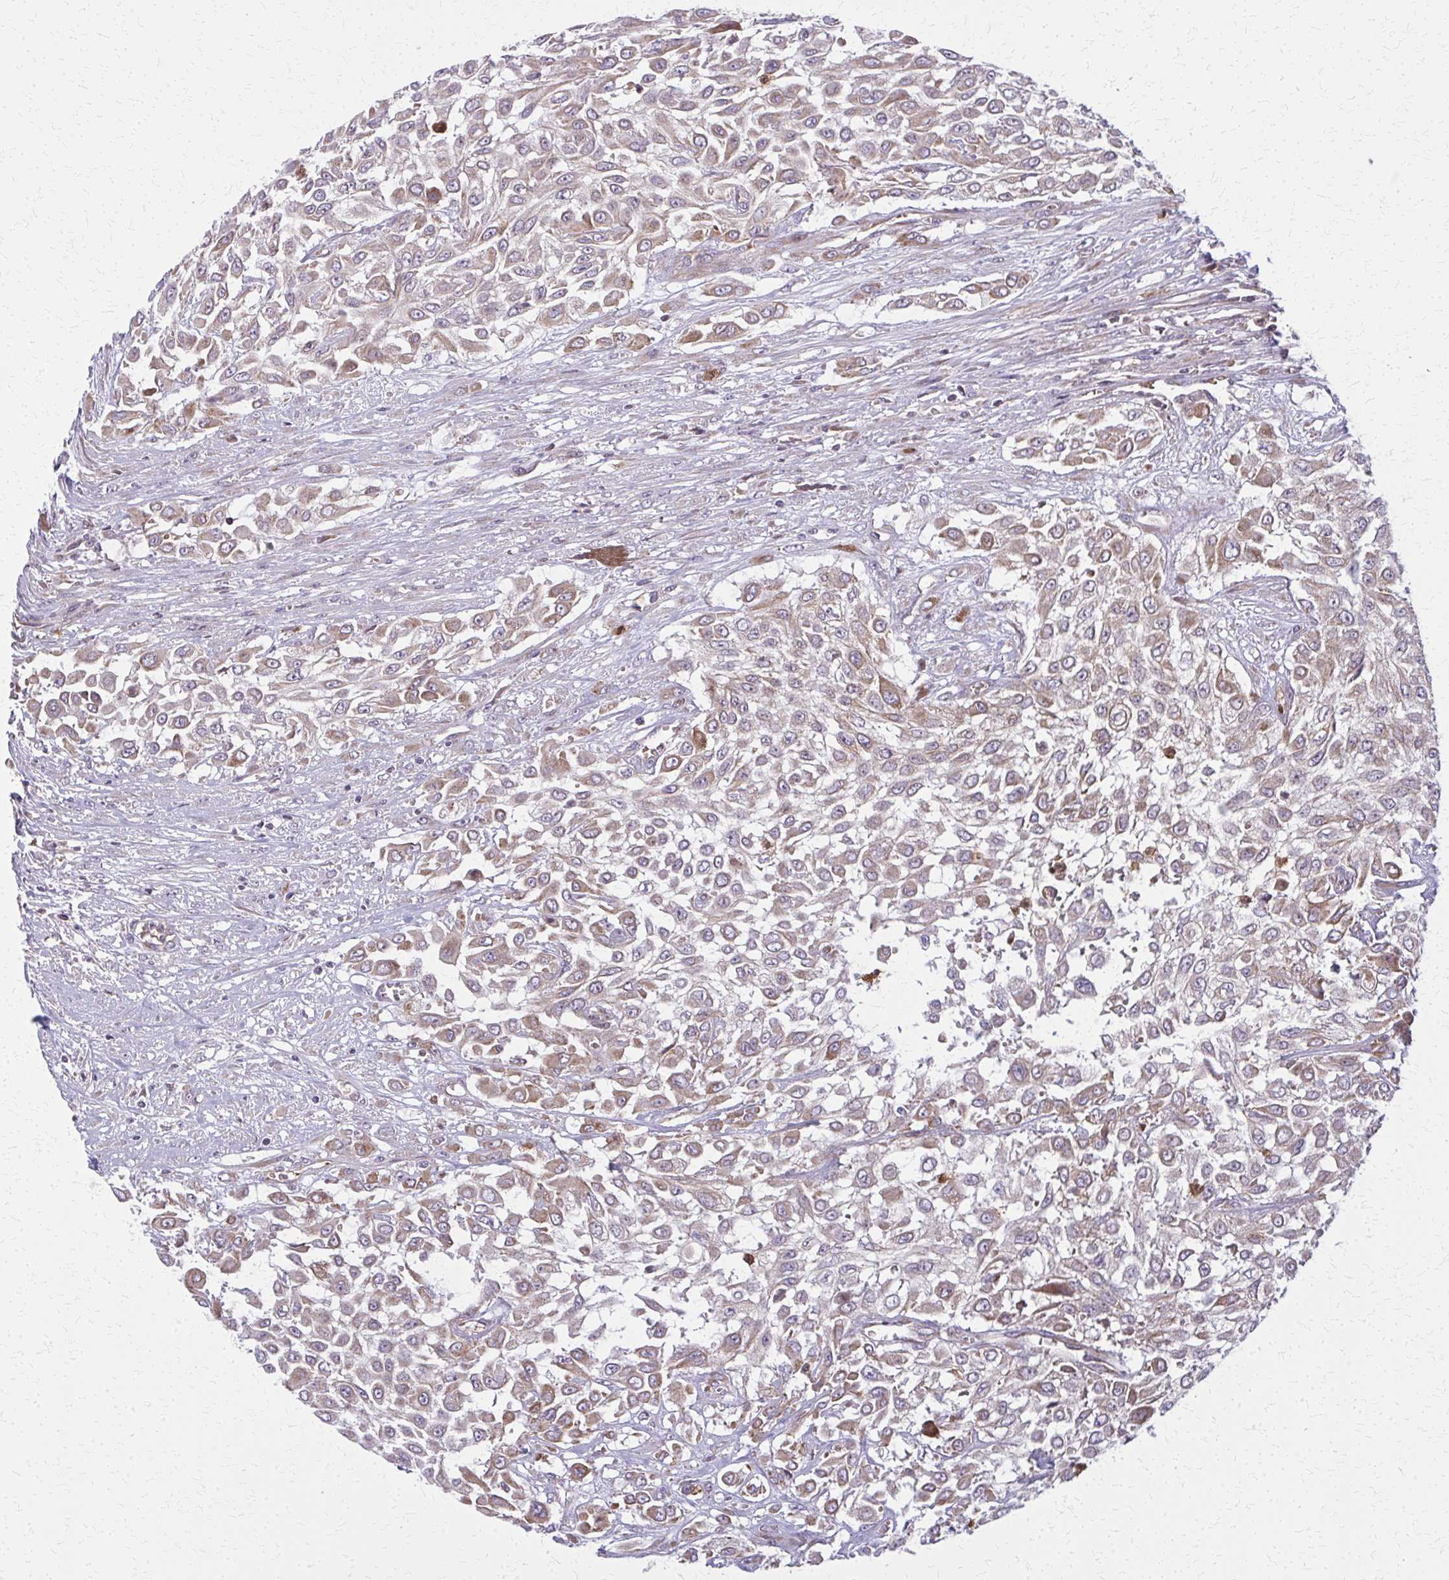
{"staining": {"intensity": "weak", "quantity": ">75%", "location": "cytoplasmic/membranous"}, "tissue": "urothelial cancer", "cell_type": "Tumor cells", "image_type": "cancer", "snomed": [{"axis": "morphology", "description": "Urothelial carcinoma, High grade"}, {"axis": "topography", "description": "Urinary bladder"}], "caption": "Immunohistochemistry (IHC) image of neoplastic tissue: human urothelial carcinoma (high-grade) stained using immunohistochemistry (IHC) demonstrates low levels of weak protein expression localized specifically in the cytoplasmic/membranous of tumor cells, appearing as a cytoplasmic/membranous brown color.", "gene": "MCCC1", "patient": {"sex": "male", "age": 57}}